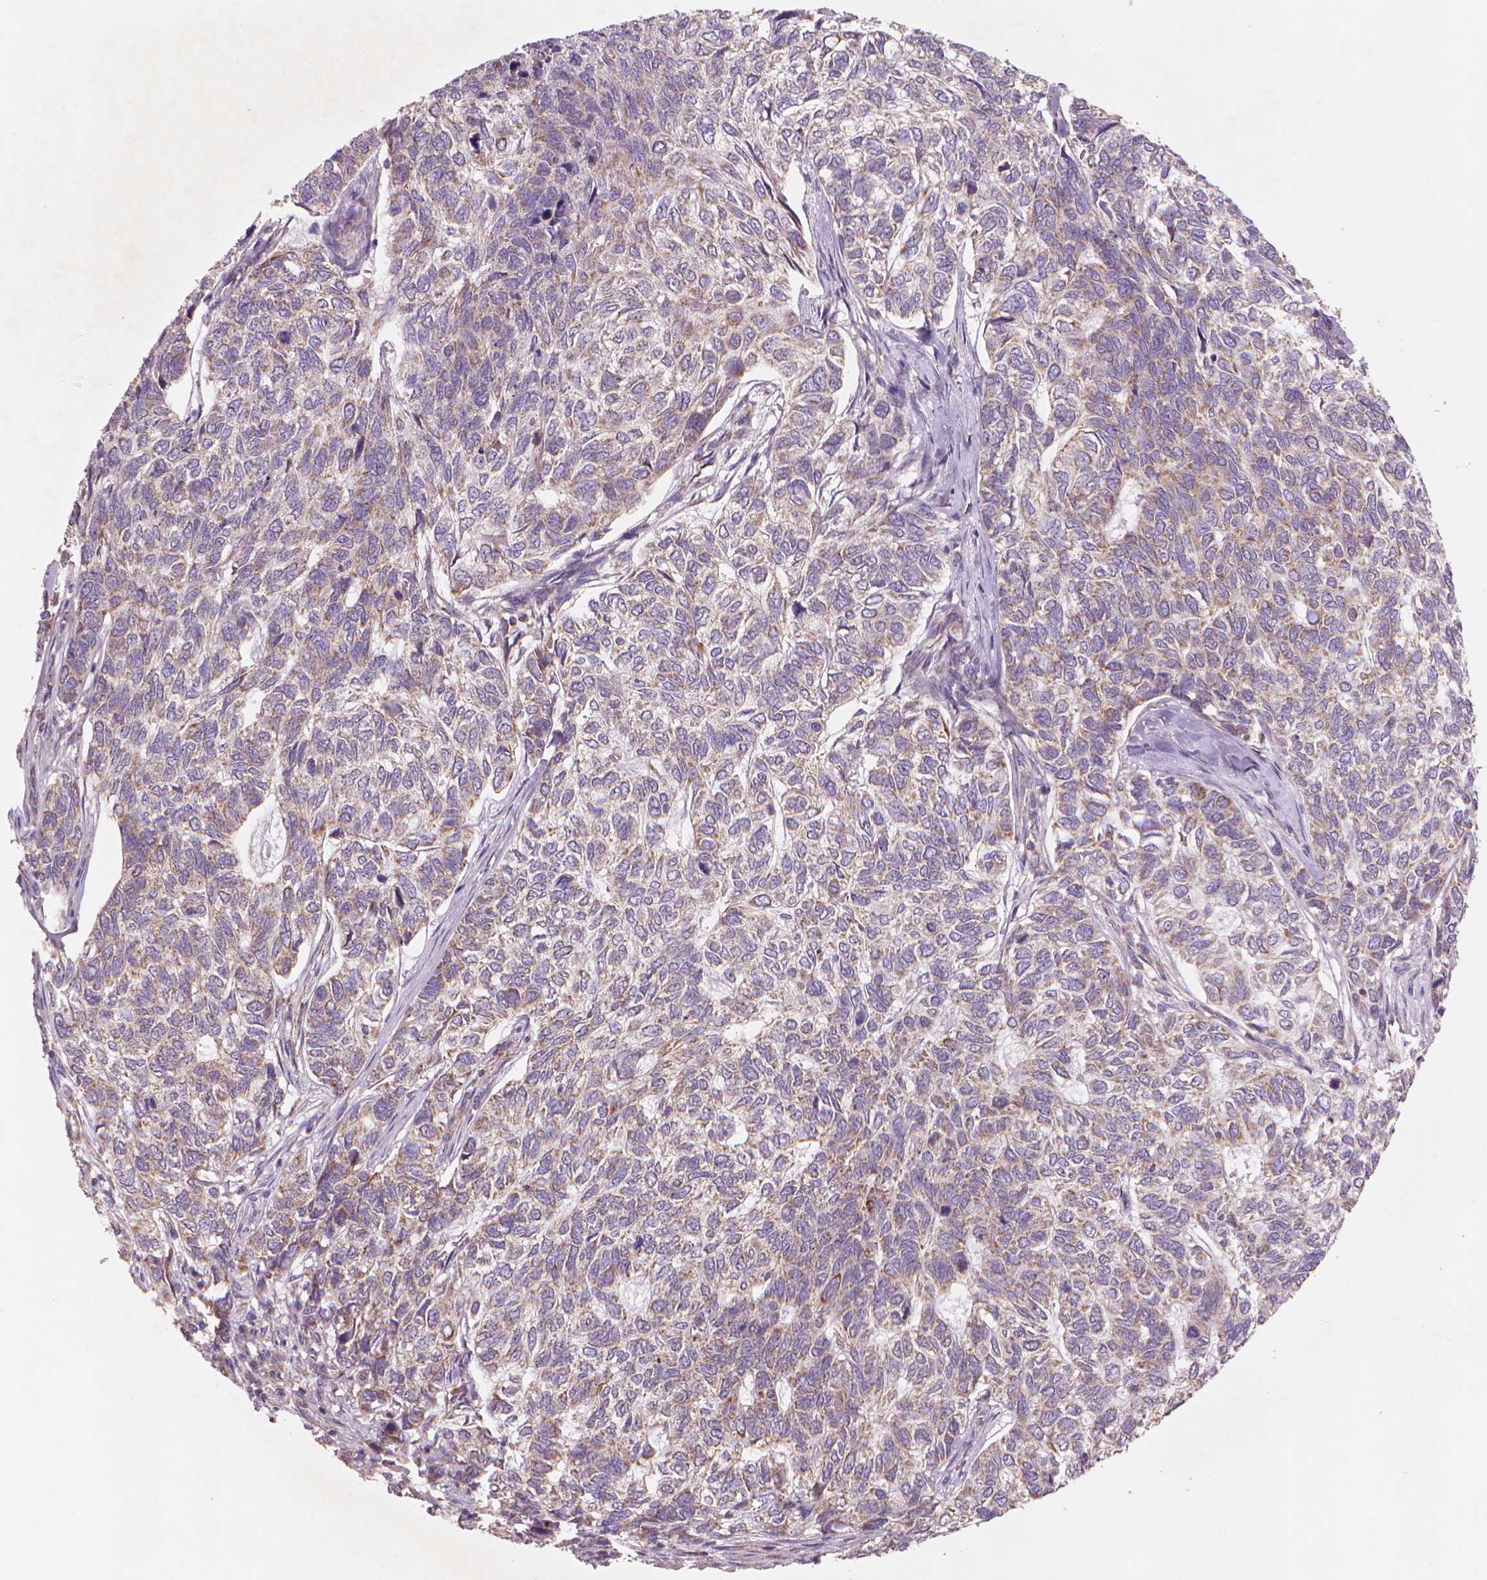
{"staining": {"intensity": "moderate", "quantity": "25%-75%", "location": "cytoplasmic/membranous"}, "tissue": "skin cancer", "cell_type": "Tumor cells", "image_type": "cancer", "snomed": [{"axis": "morphology", "description": "Basal cell carcinoma"}, {"axis": "topography", "description": "Skin"}], "caption": "Tumor cells demonstrate medium levels of moderate cytoplasmic/membranous expression in about 25%-75% of cells in human basal cell carcinoma (skin). Using DAB (3,3'-diaminobenzidine) (brown) and hematoxylin (blue) stains, captured at high magnification using brightfield microscopy.", "gene": "NLRX1", "patient": {"sex": "female", "age": 65}}